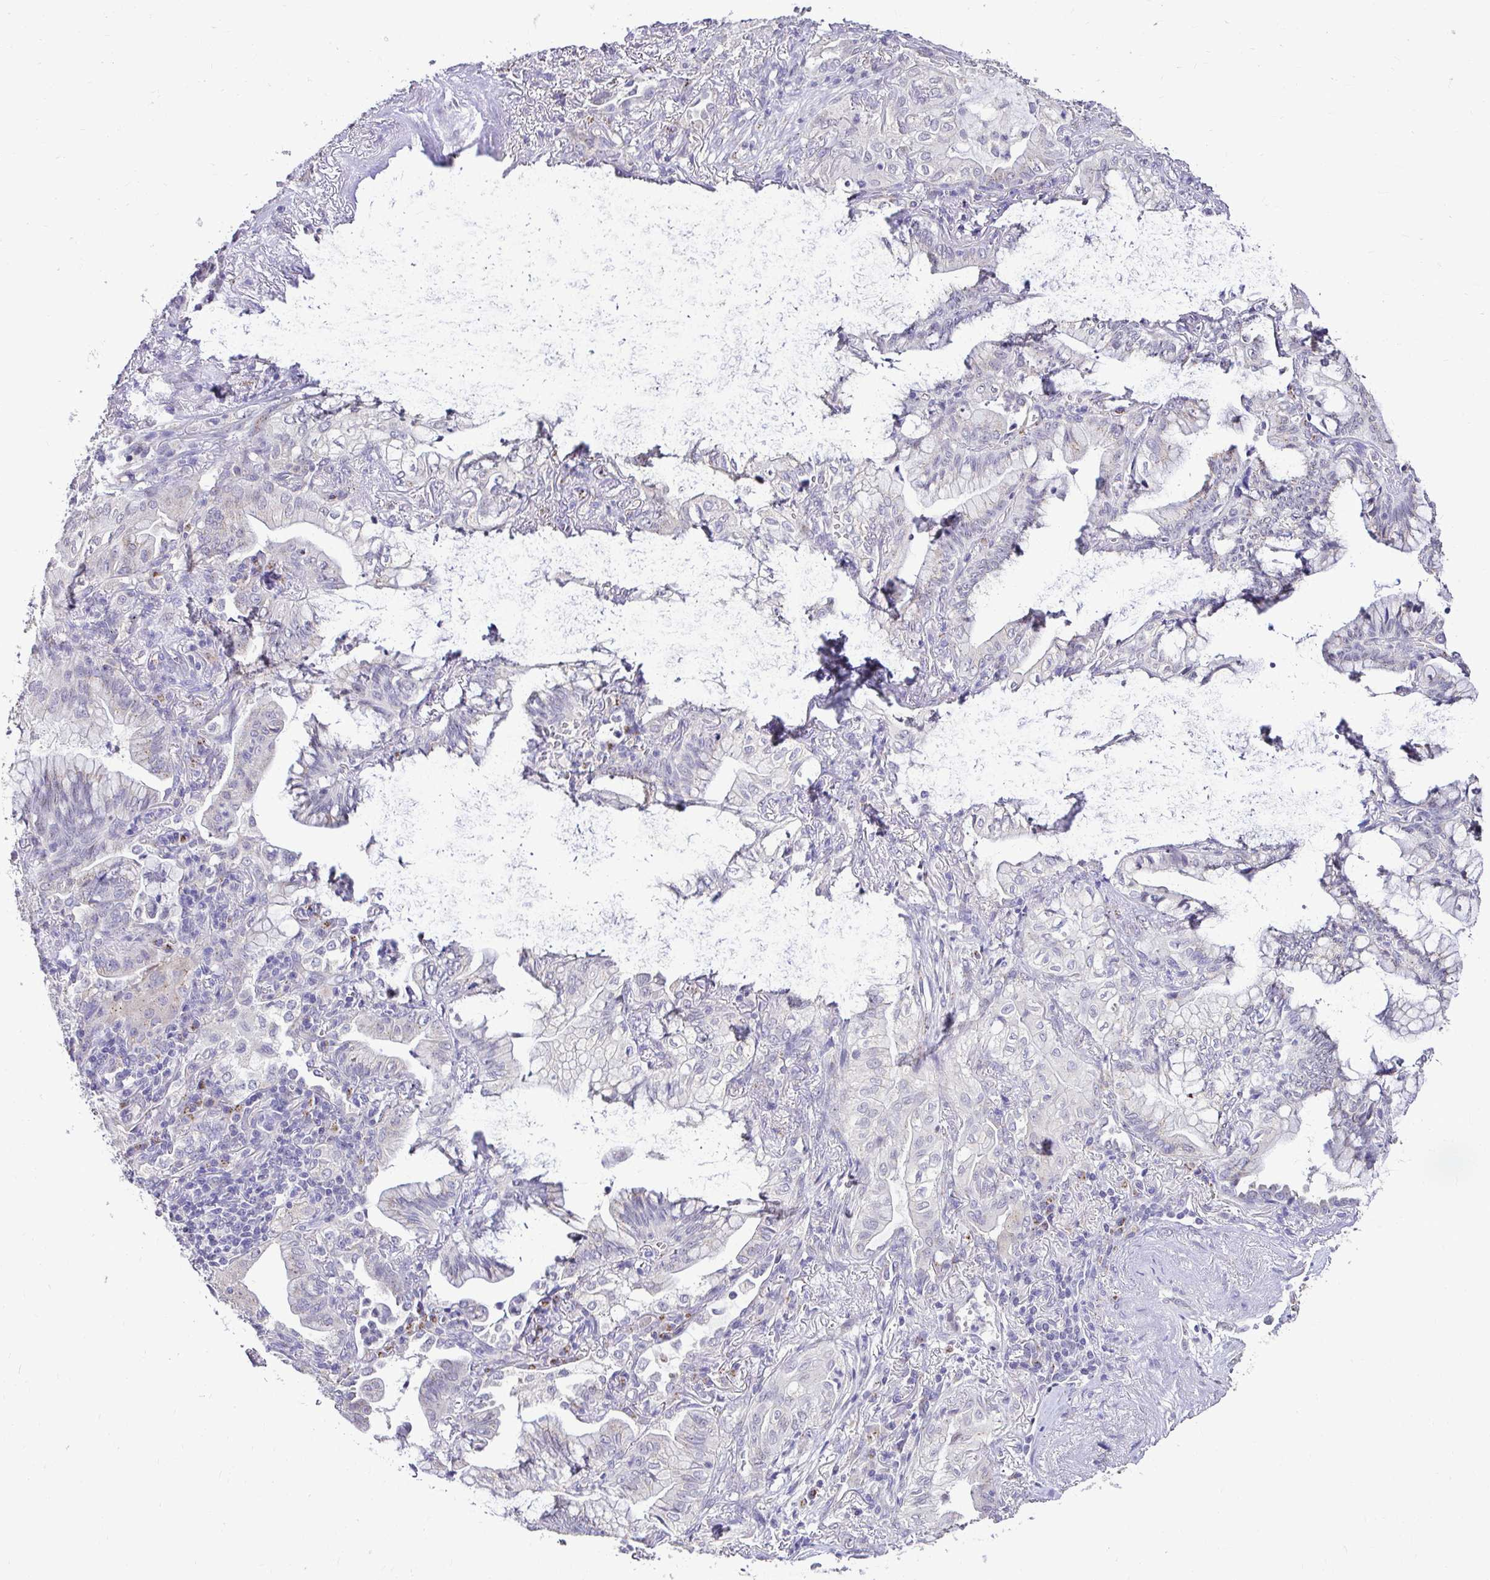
{"staining": {"intensity": "weak", "quantity": "25%-75%", "location": "cytoplasmic/membranous"}, "tissue": "lung cancer", "cell_type": "Tumor cells", "image_type": "cancer", "snomed": [{"axis": "morphology", "description": "Adenocarcinoma, NOS"}, {"axis": "topography", "description": "Lung"}], "caption": "Lung cancer (adenocarcinoma) stained for a protein reveals weak cytoplasmic/membranous positivity in tumor cells.", "gene": "KIAA1210", "patient": {"sex": "male", "age": 77}}